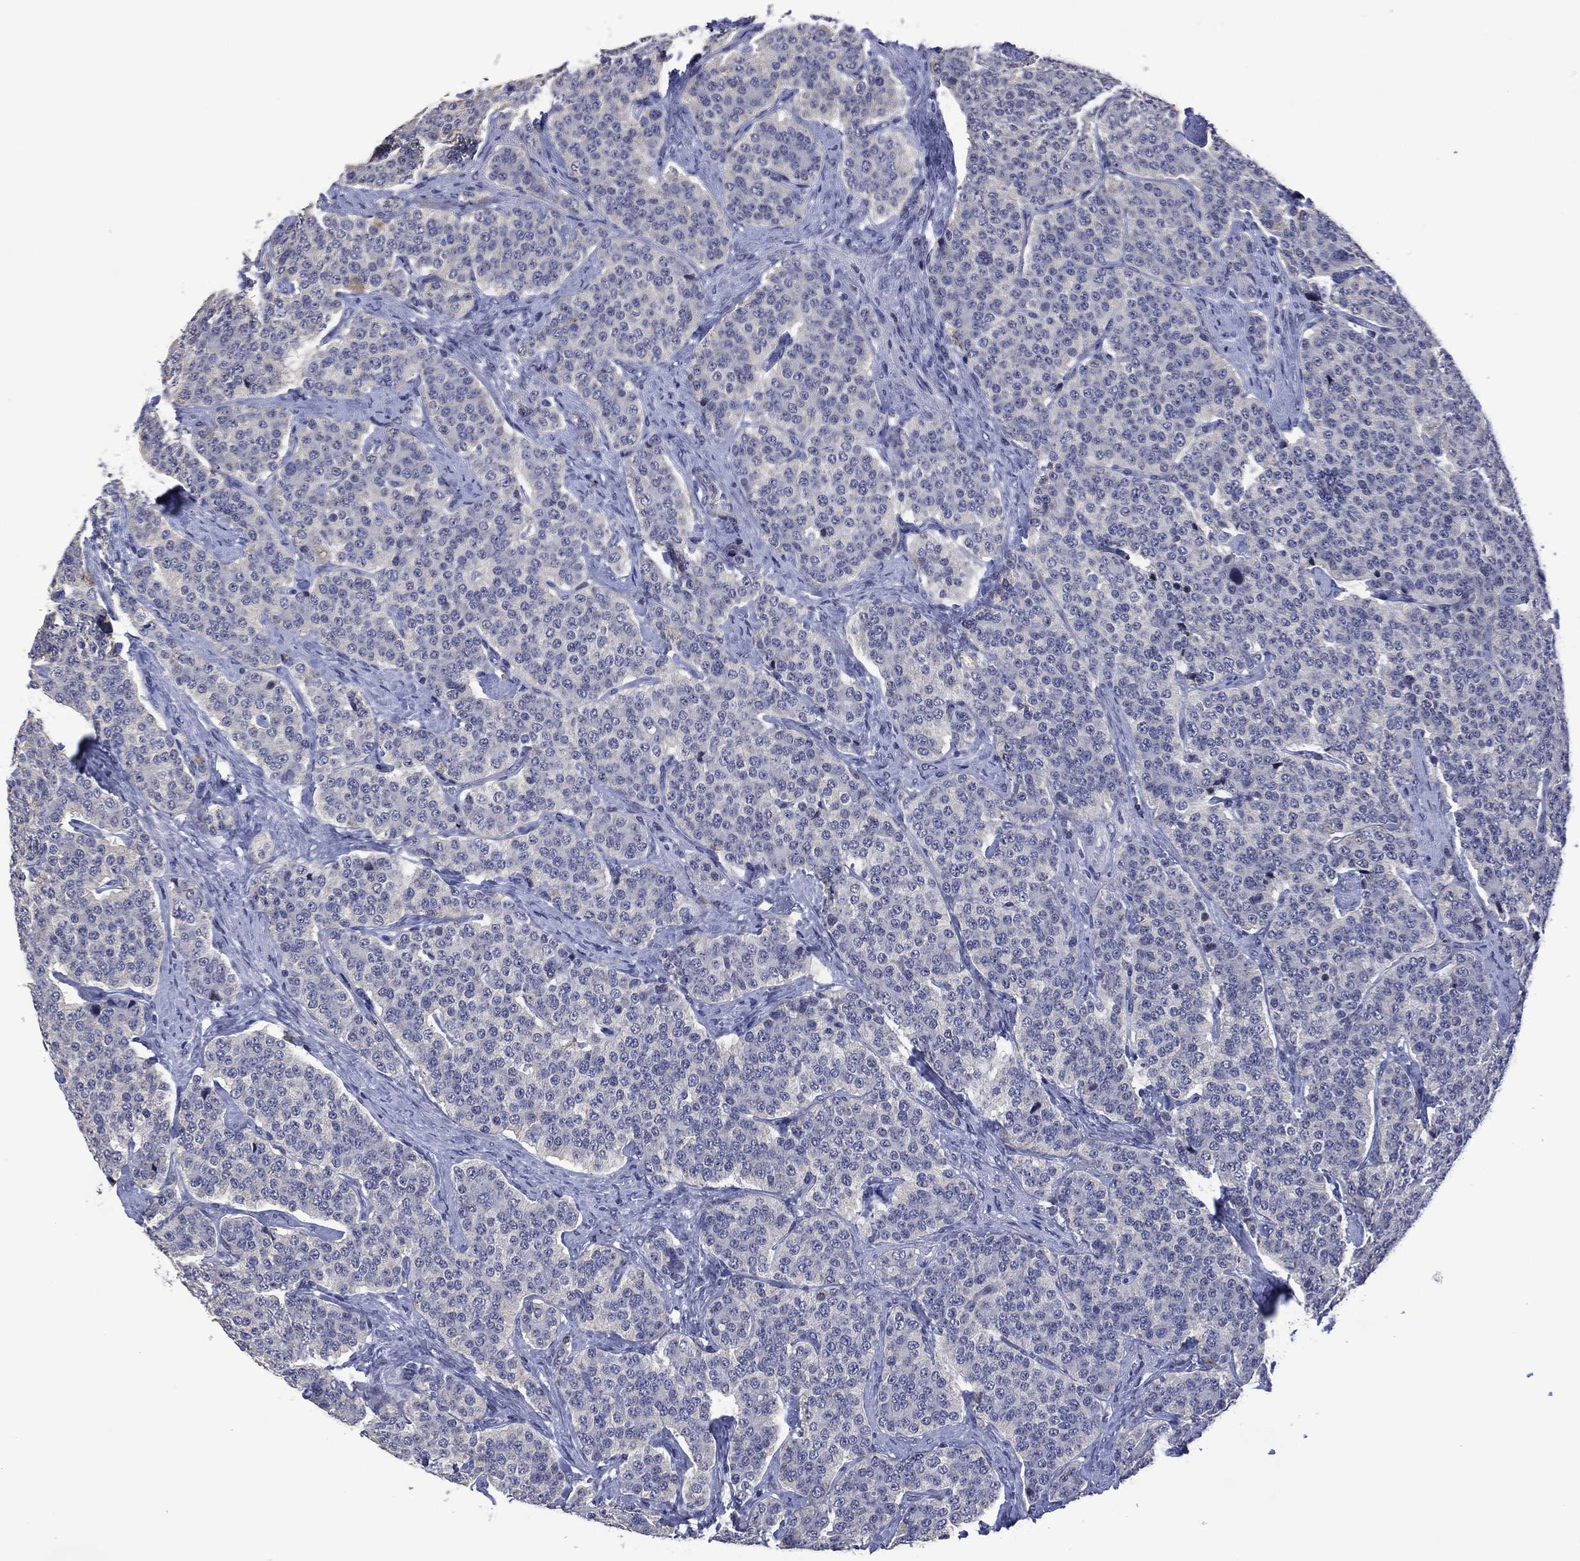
{"staining": {"intensity": "negative", "quantity": "none", "location": "none"}, "tissue": "carcinoid", "cell_type": "Tumor cells", "image_type": "cancer", "snomed": [{"axis": "morphology", "description": "Carcinoid, malignant, NOS"}, {"axis": "topography", "description": "Small intestine"}], "caption": "This is an immunohistochemistry (IHC) image of human carcinoid (malignant). There is no staining in tumor cells.", "gene": "USP26", "patient": {"sex": "female", "age": 58}}